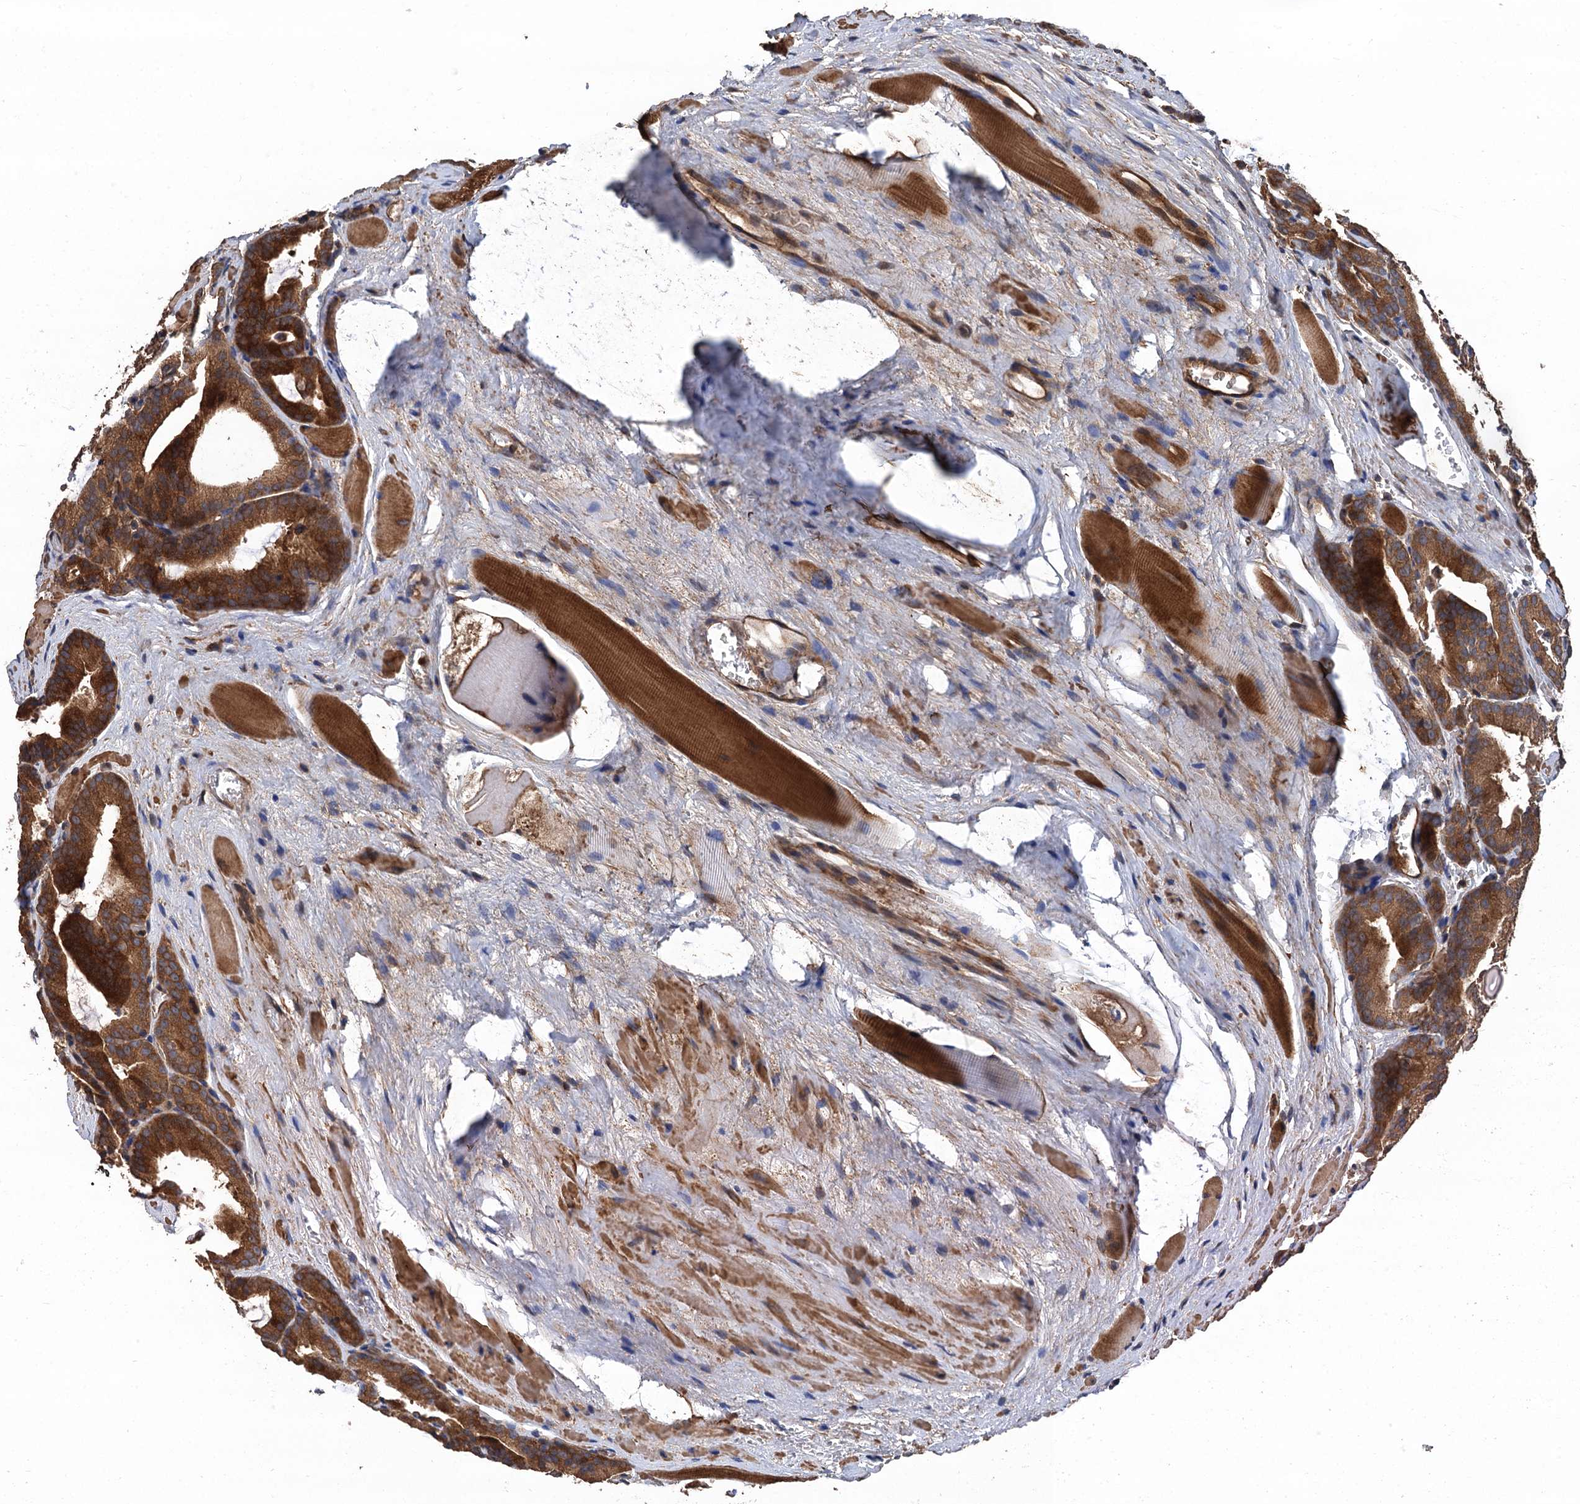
{"staining": {"intensity": "strong", "quantity": ">75%", "location": "cytoplasmic/membranous"}, "tissue": "prostate cancer", "cell_type": "Tumor cells", "image_type": "cancer", "snomed": [{"axis": "morphology", "description": "Adenocarcinoma, High grade"}, {"axis": "topography", "description": "Prostate"}], "caption": "Human prostate cancer (adenocarcinoma (high-grade)) stained with a protein marker displays strong staining in tumor cells.", "gene": "PPP4R1", "patient": {"sex": "male", "age": 57}}